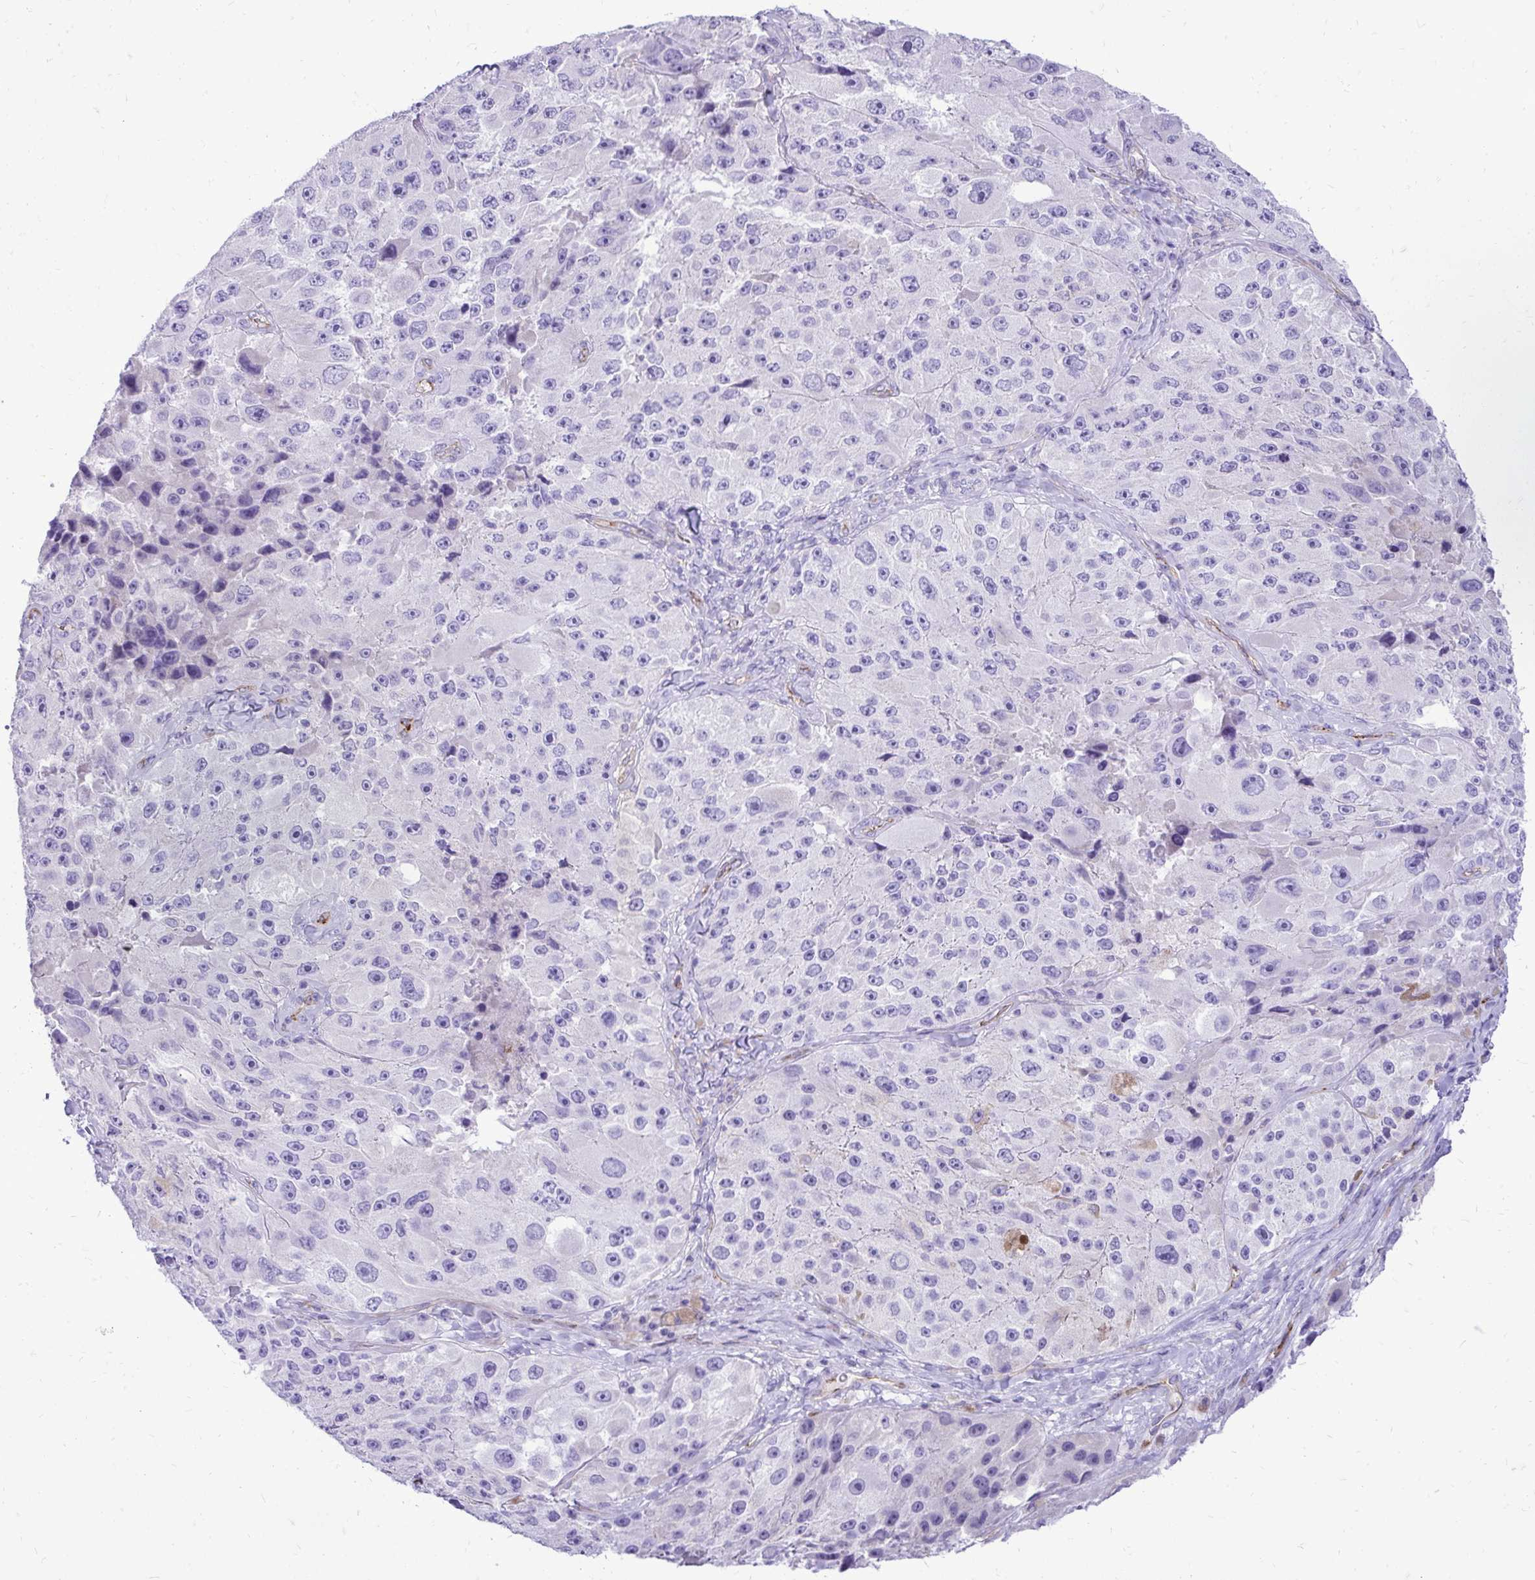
{"staining": {"intensity": "negative", "quantity": "none", "location": "none"}, "tissue": "melanoma", "cell_type": "Tumor cells", "image_type": "cancer", "snomed": [{"axis": "morphology", "description": "Malignant melanoma, Metastatic site"}, {"axis": "topography", "description": "Lymph node"}], "caption": "Protein analysis of malignant melanoma (metastatic site) shows no significant expression in tumor cells.", "gene": "PELI3", "patient": {"sex": "male", "age": 62}}